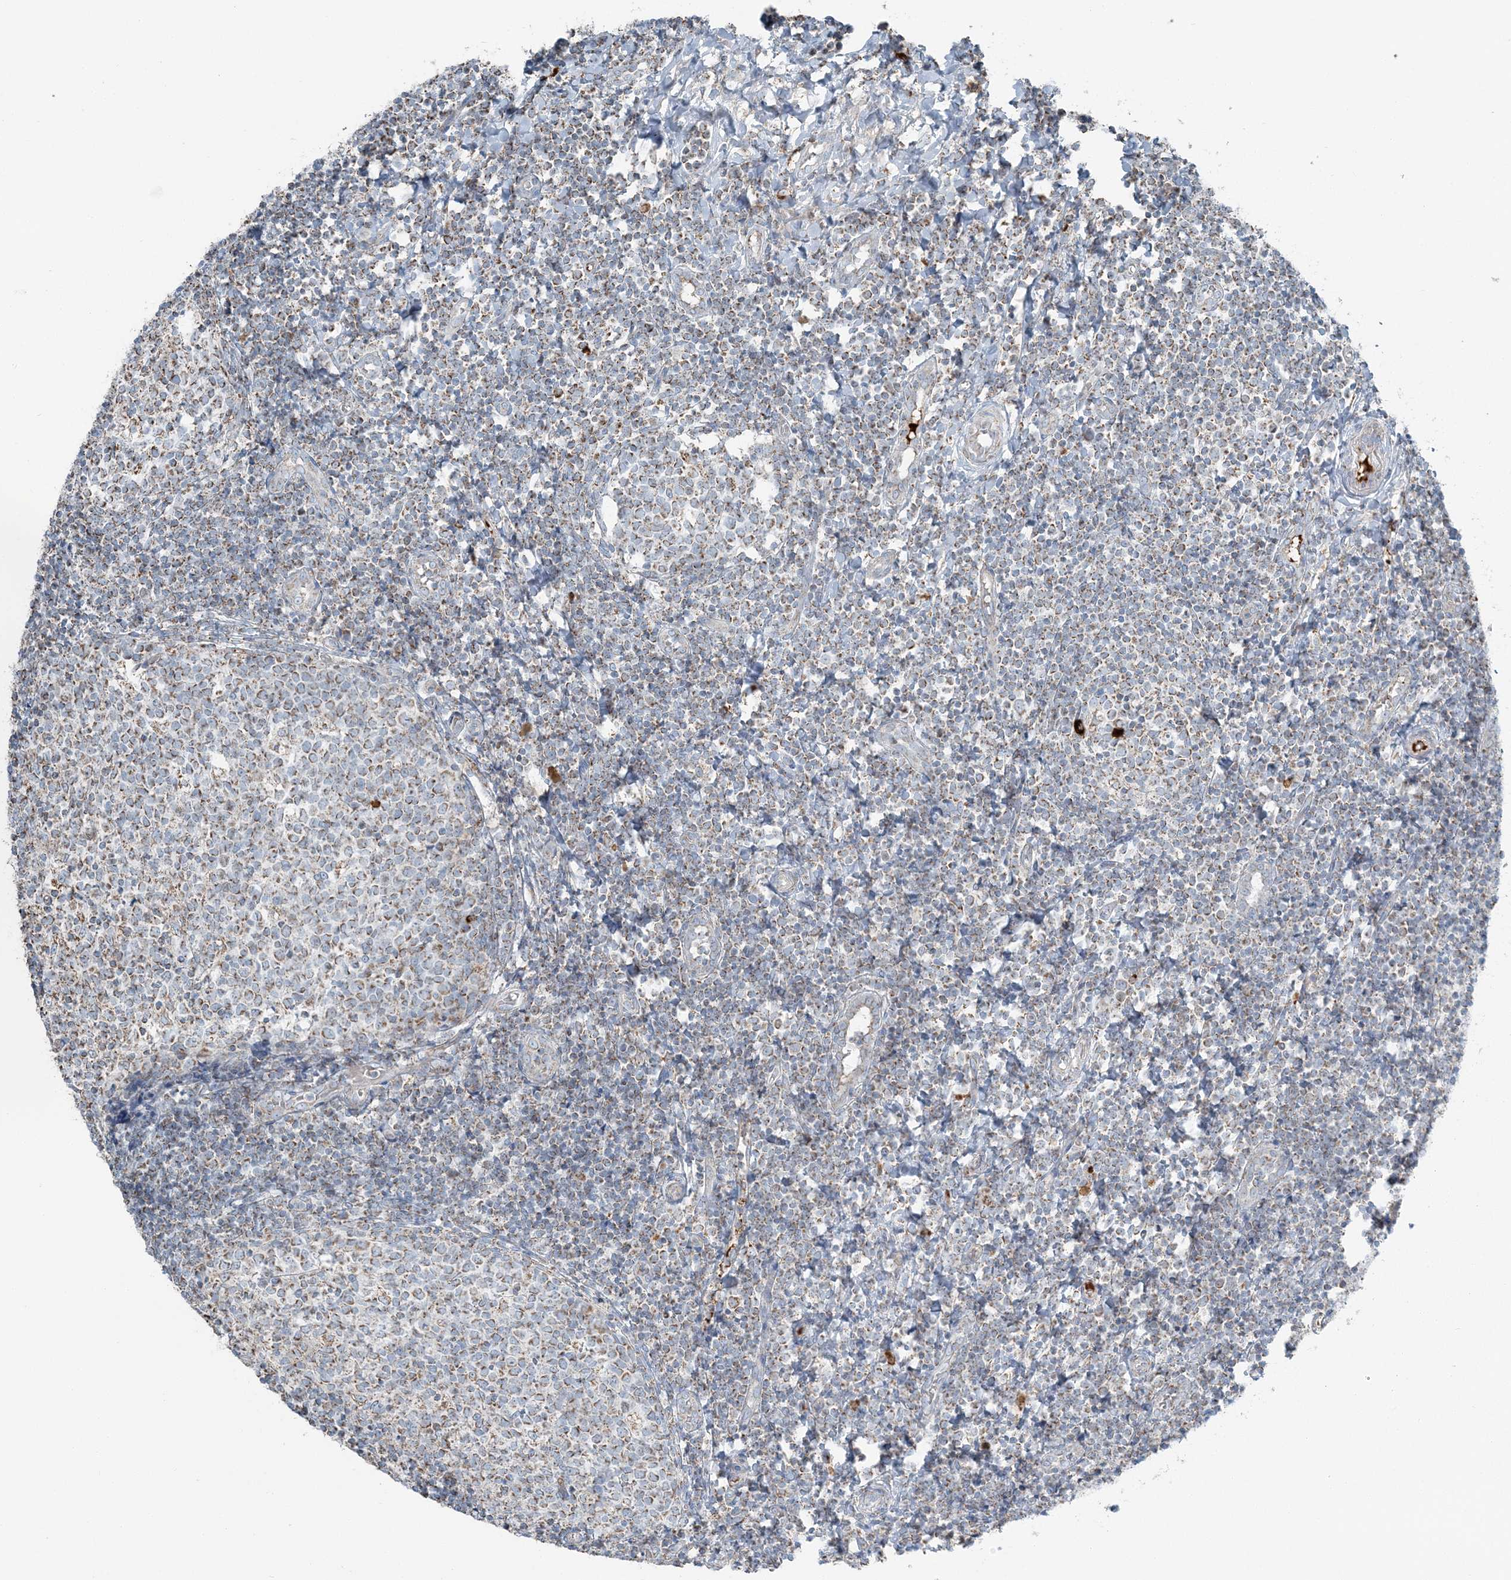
{"staining": {"intensity": "moderate", "quantity": "25%-75%", "location": "cytoplasmic/membranous"}, "tissue": "tonsil", "cell_type": "Germinal center cells", "image_type": "normal", "snomed": [{"axis": "morphology", "description": "Normal tissue, NOS"}, {"axis": "topography", "description": "Tonsil"}], "caption": "The image demonstrates immunohistochemical staining of normal tonsil. There is moderate cytoplasmic/membranous expression is present in about 25%-75% of germinal center cells.", "gene": "SLC22A16", "patient": {"sex": "female", "age": 19}}